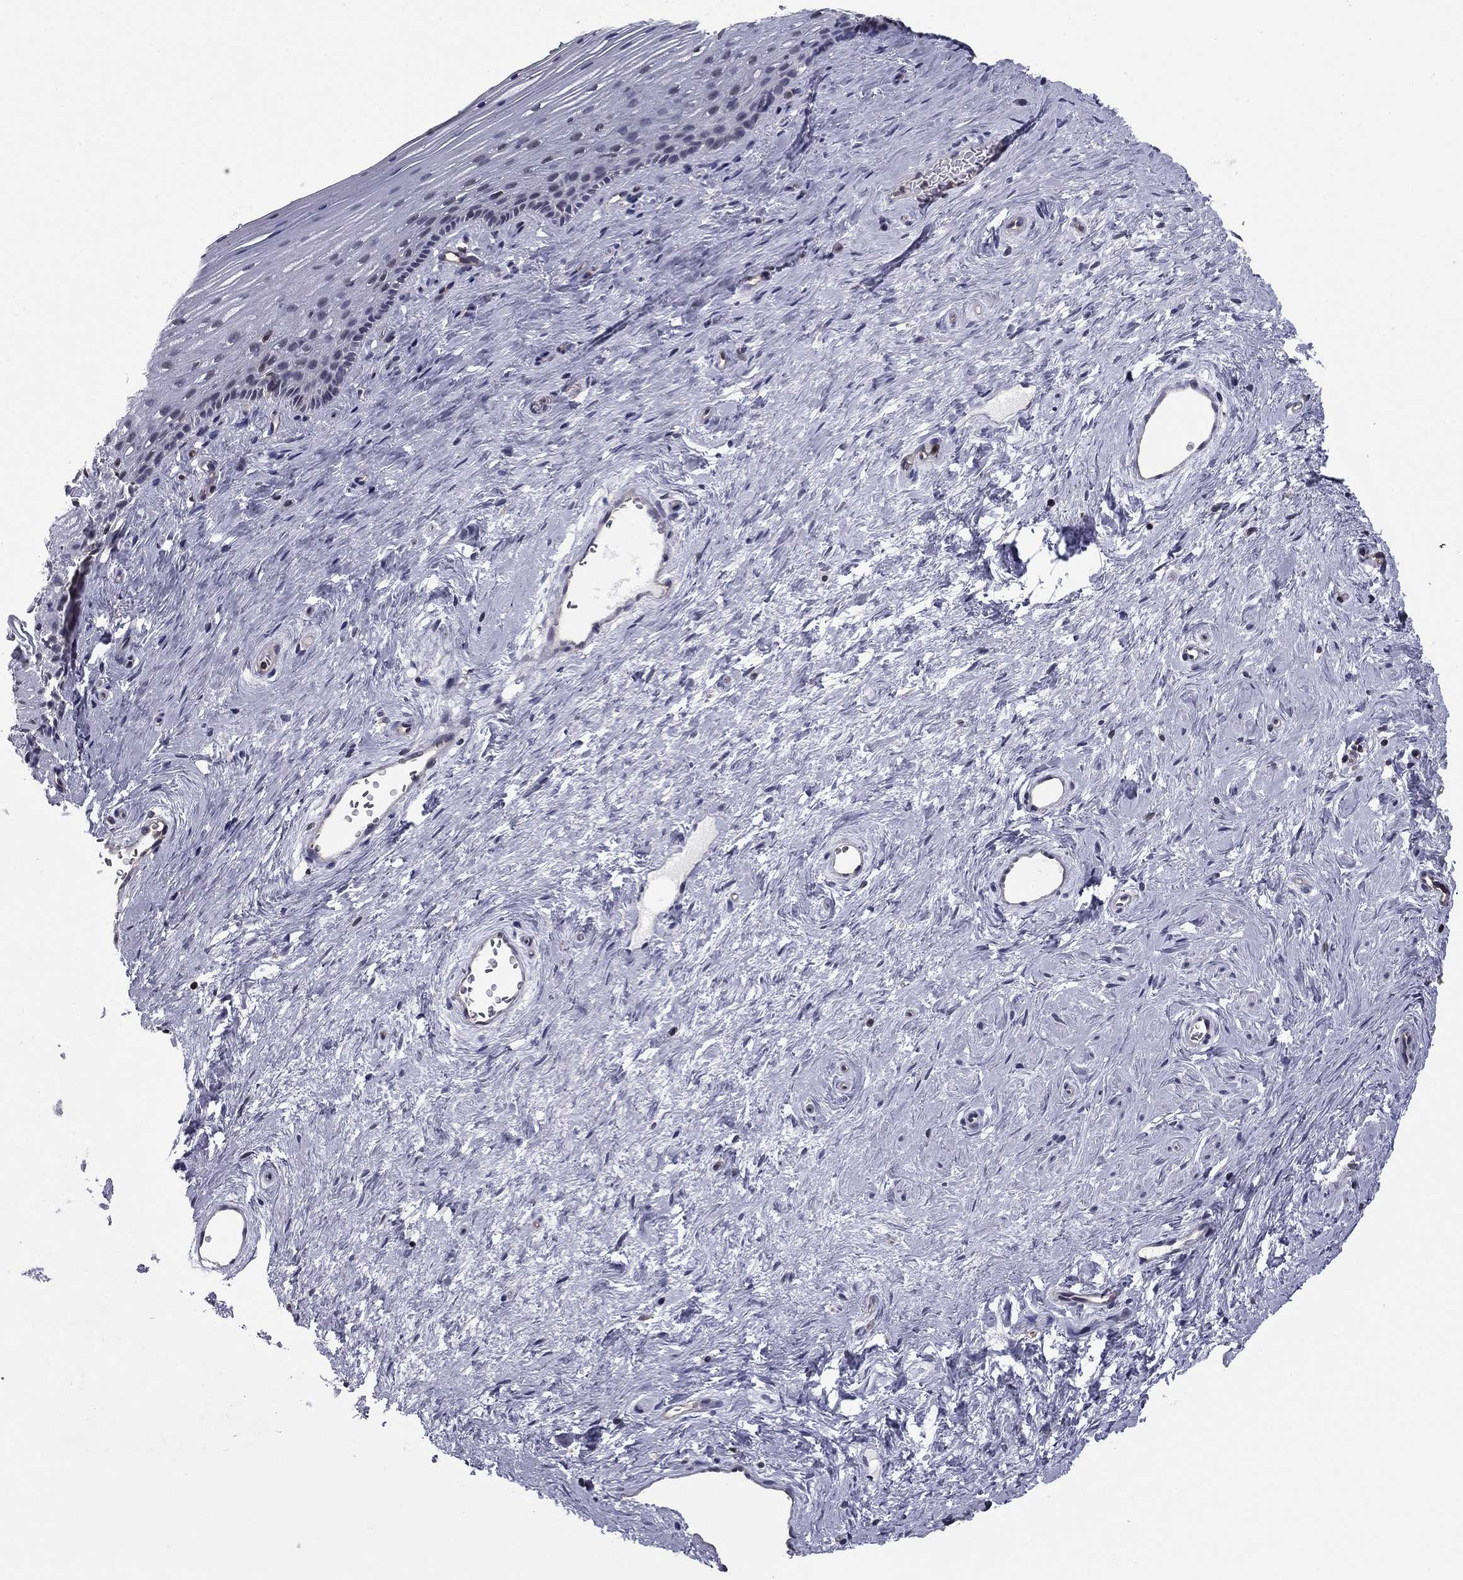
{"staining": {"intensity": "negative", "quantity": "none", "location": "none"}, "tissue": "vagina", "cell_type": "Squamous epithelial cells", "image_type": "normal", "snomed": [{"axis": "morphology", "description": "Normal tissue, NOS"}, {"axis": "topography", "description": "Vagina"}], "caption": "High power microscopy image of an IHC image of unremarkable vagina, revealing no significant staining in squamous epithelial cells.", "gene": "PLCB2", "patient": {"sex": "female", "age": 45}}